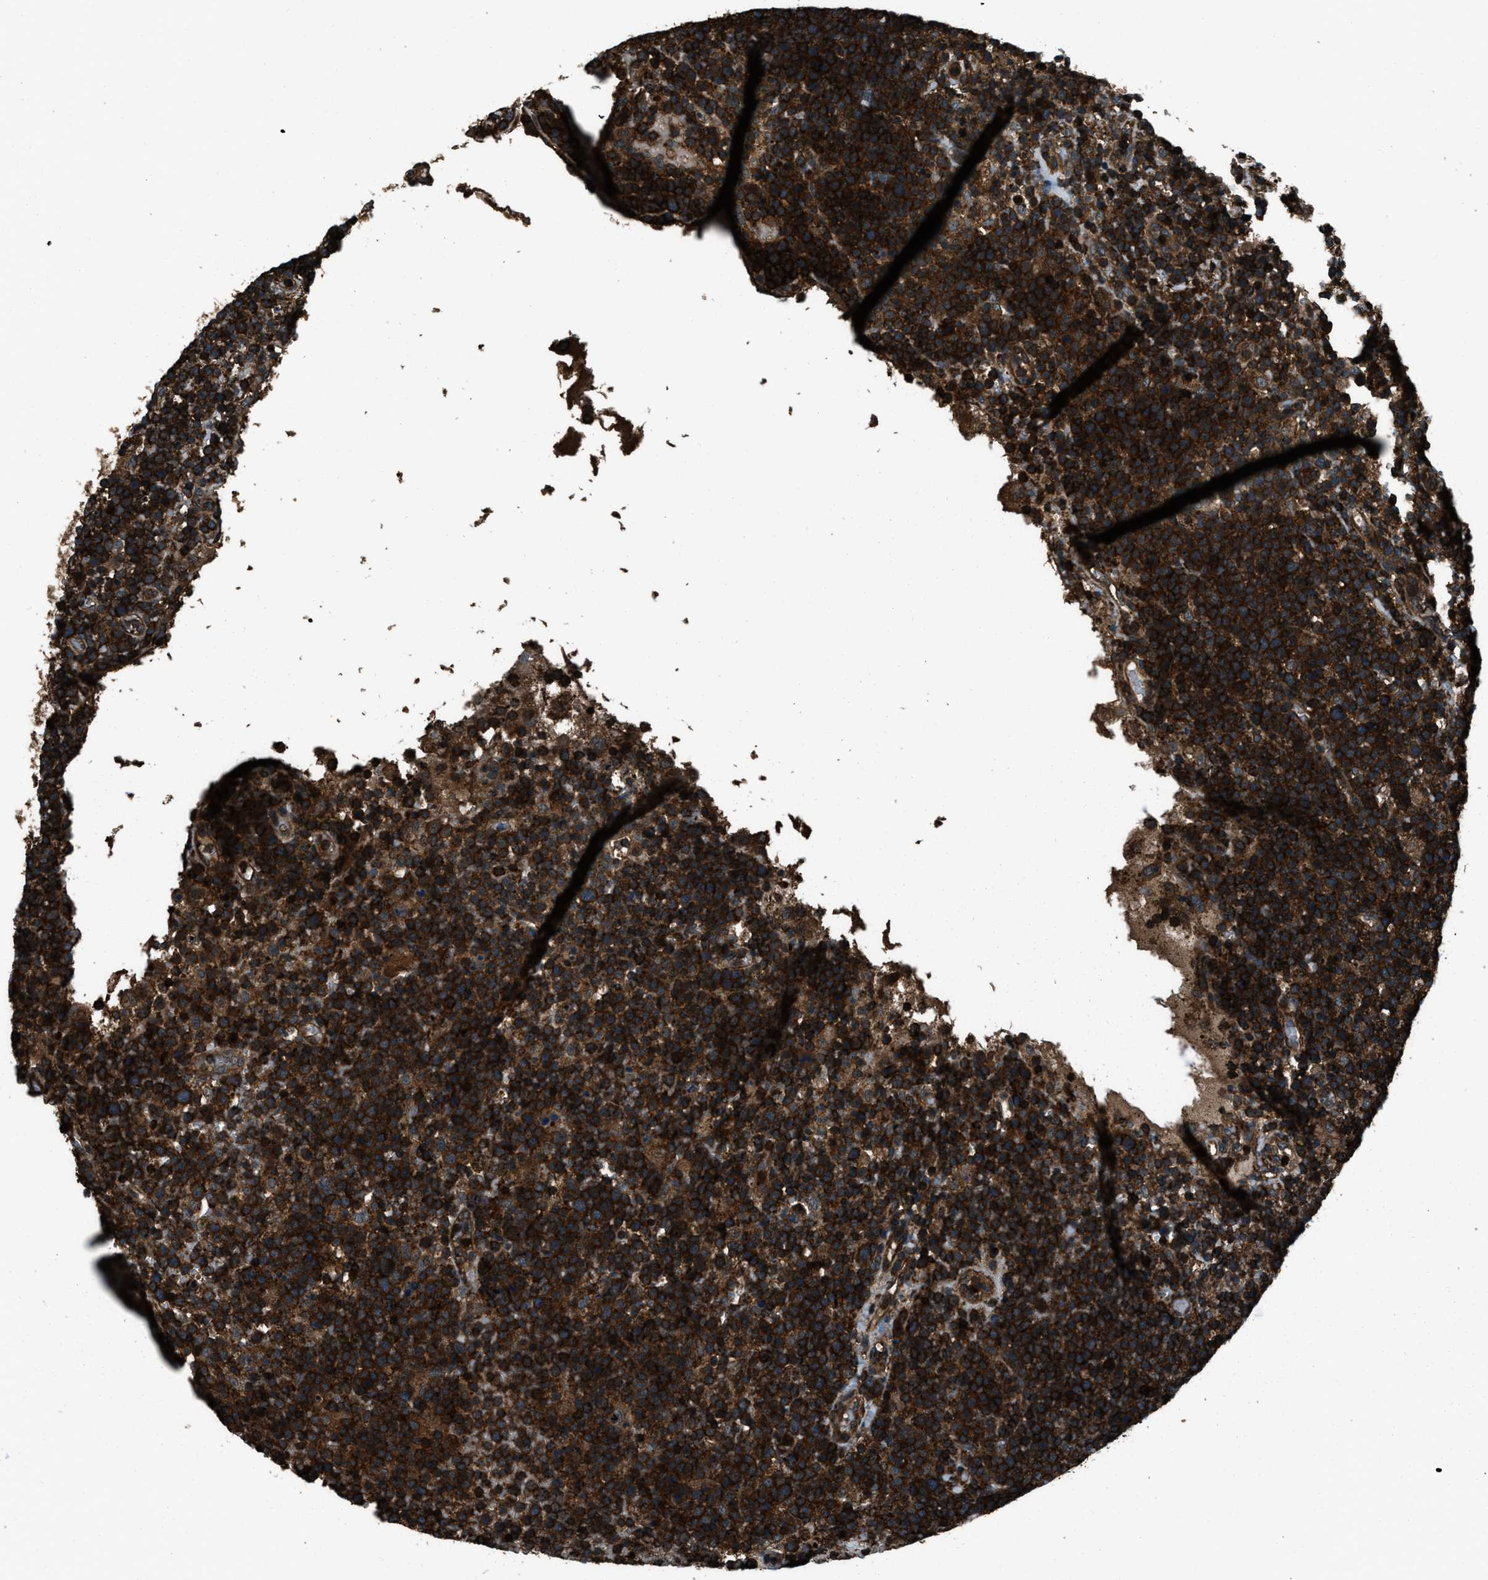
{"staining": {"intensity": "strong", "quantity": ">75%", "location": "cytoplasmic/membranous"}, "tissue": "lymphoma", "cell_type": "Tumor cells", "image_type": "cancer", "snomed": [{"axis": "morphology", "description": "Malignant lymphoma, non-Hodgkin's type, High grade"}, {"axis": "topography", "description": "Lymph node"}], "caption": "This is an image of immunohistochemistry staining of lymphoma, which shows strong positivity in the cytoplasmic/membranous of tumor cells.", "gene": "SNX30", "patient": {"sex": "male", "age": 61}}